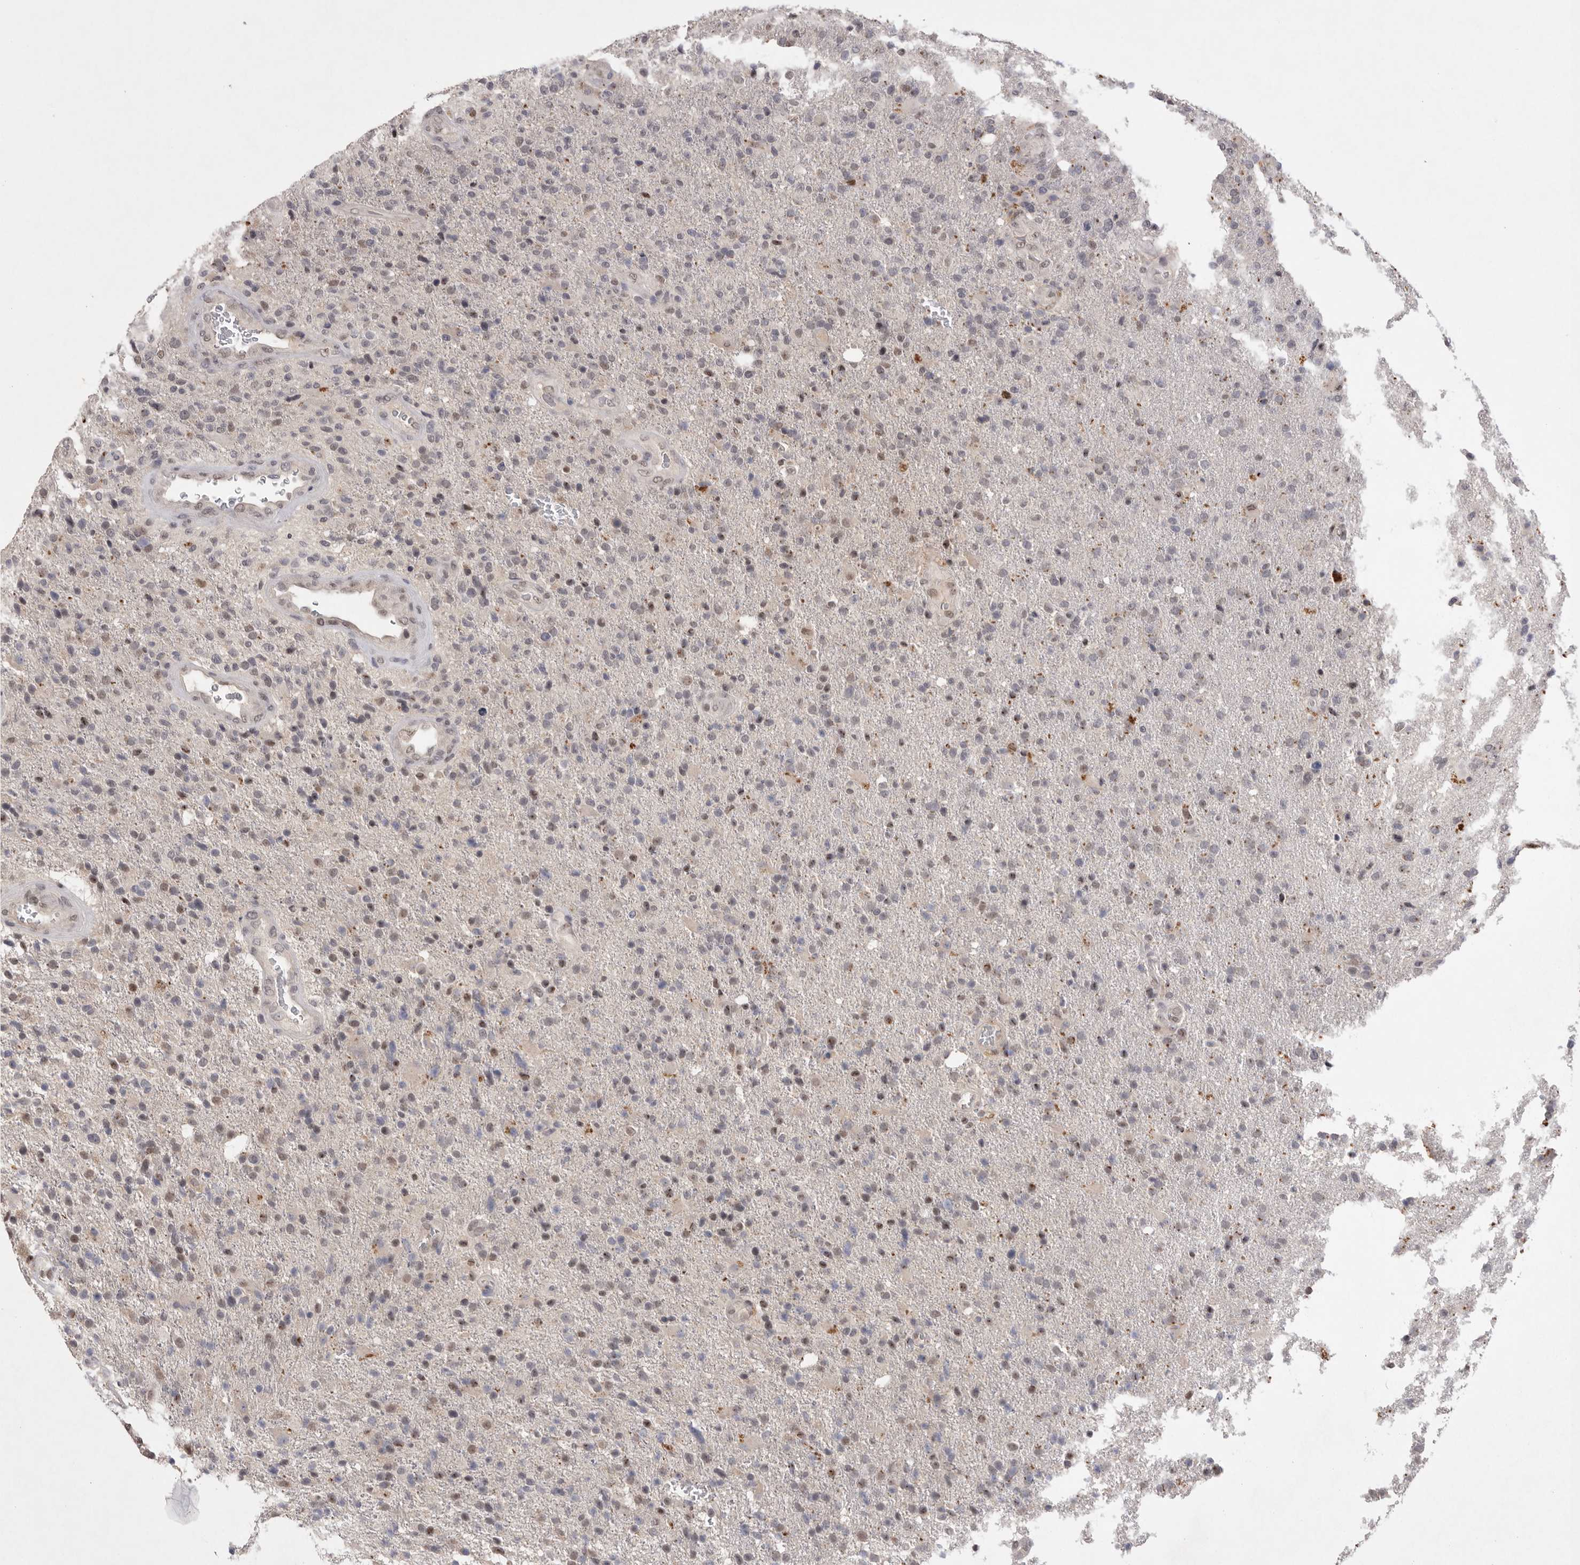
{"staining": {"intensity": "weak", "quantity": "<25%", "location": "nuclear"}, "tissue": "glioma", "cell_type": "Tumor cells", "image_type": "cancer", "snomed": [{"axis": "morphology", "description": "Glioma, malignant, High grade"}, {"axis": "topography", "description": "Brain"}], "caption": "Human high-grade glioma (malignant) stained for a protein using immunohistochemistry shows no staining in tumor cells.", "gene": "HUS1", "patient": {"sex": "male", "age": 72}}